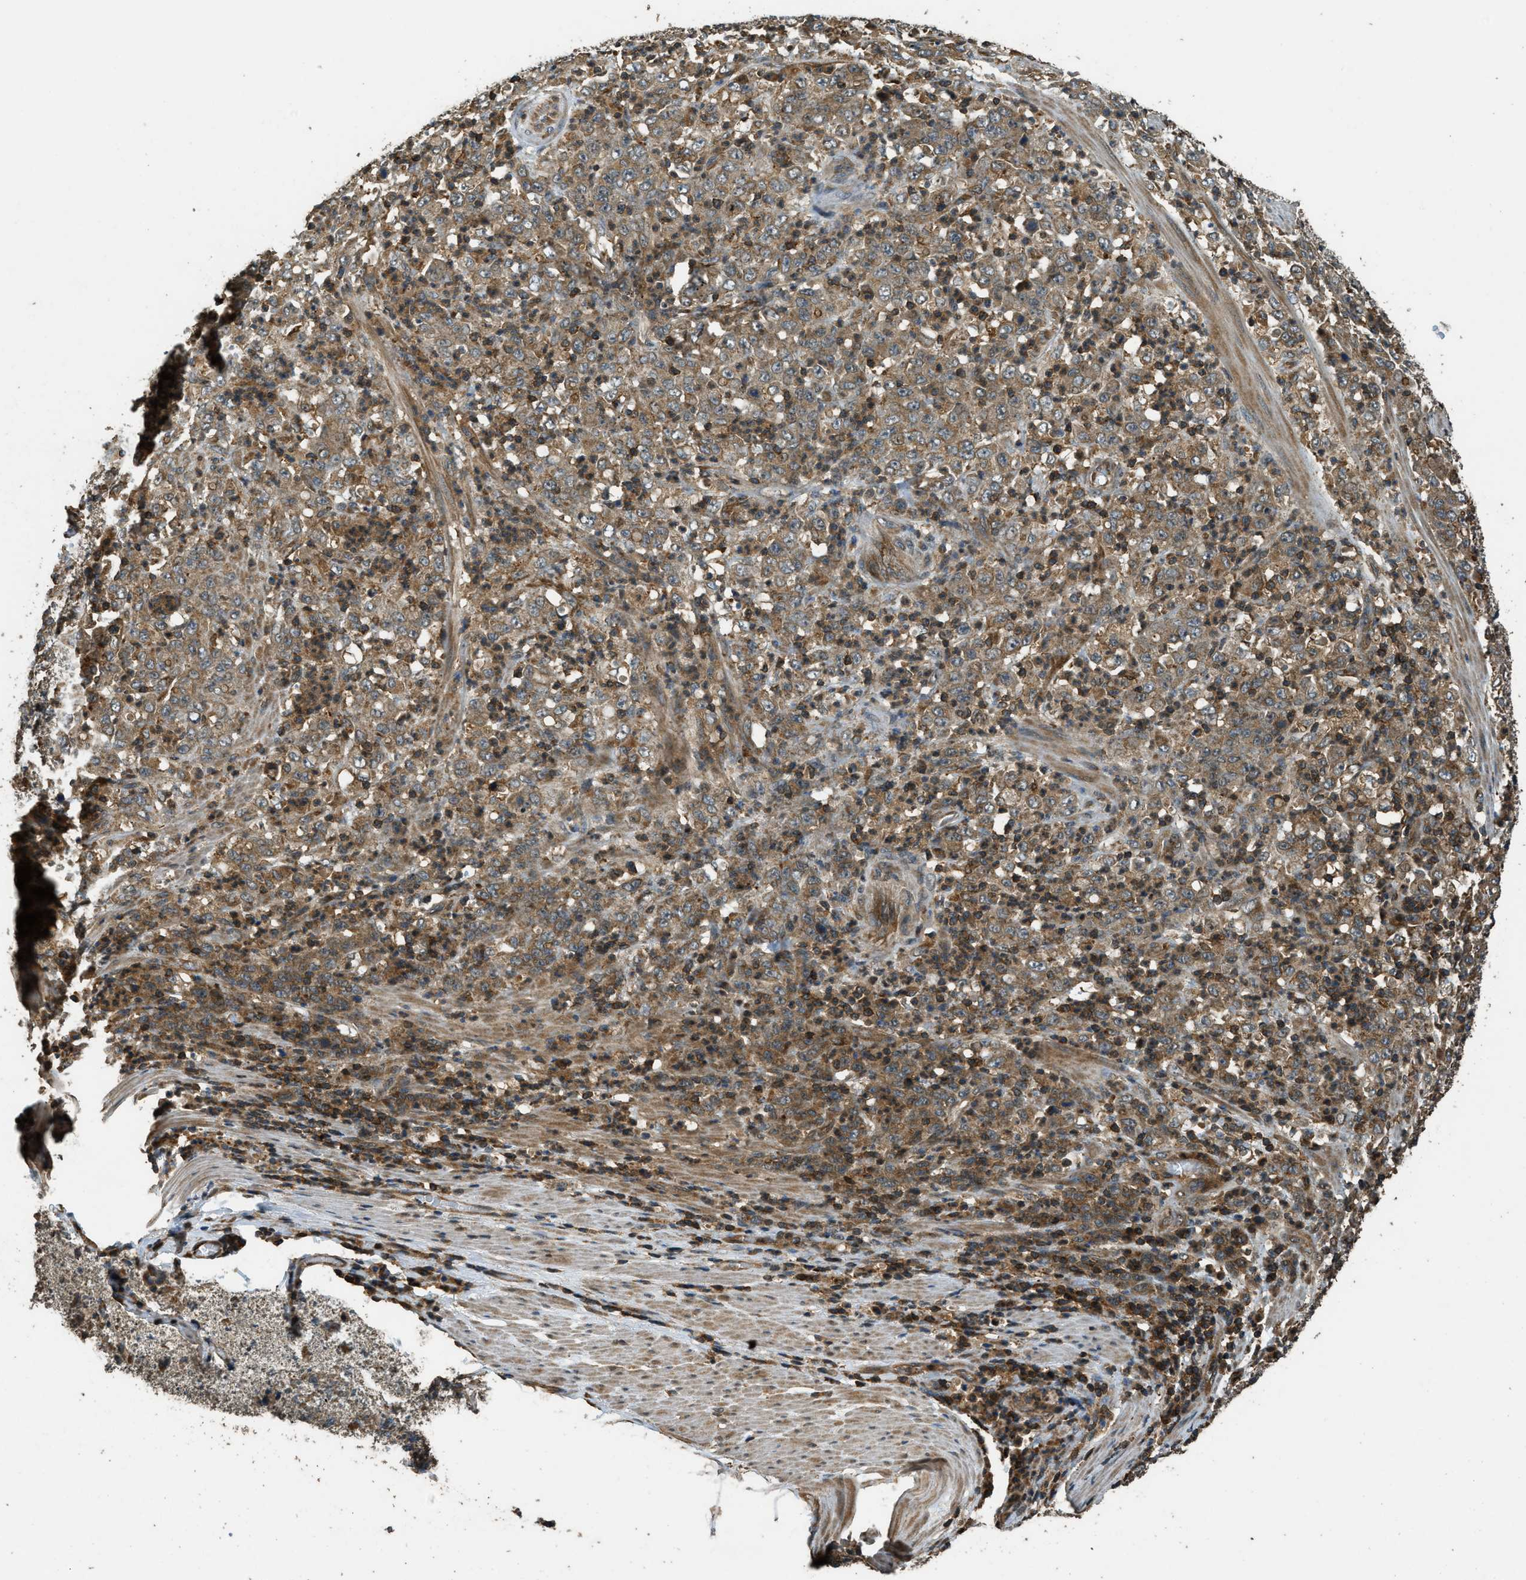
{"staining": {"intensity": "moderate", "quantity": ">75%", "location": "cytoplasmic/membranous"}, "tissue": "stomach cancer", "cell_type": "Tumor cells", "image_type": "cancer", "snomed": [{"axis": "morphology", "description": "Adenocarcinoma, NOS"}, {"axis": "topography", "description": "Stomach, lower"}], "caption": "The micrograph demonstrates immunohistochemical staining of stomach cancer. There is moderate cytoplasmic/membranous positivity is appreciated in about >75% of tumor cells.", "gene": "PPP6R3", "patient": {"sex": "female", "age": 71}}